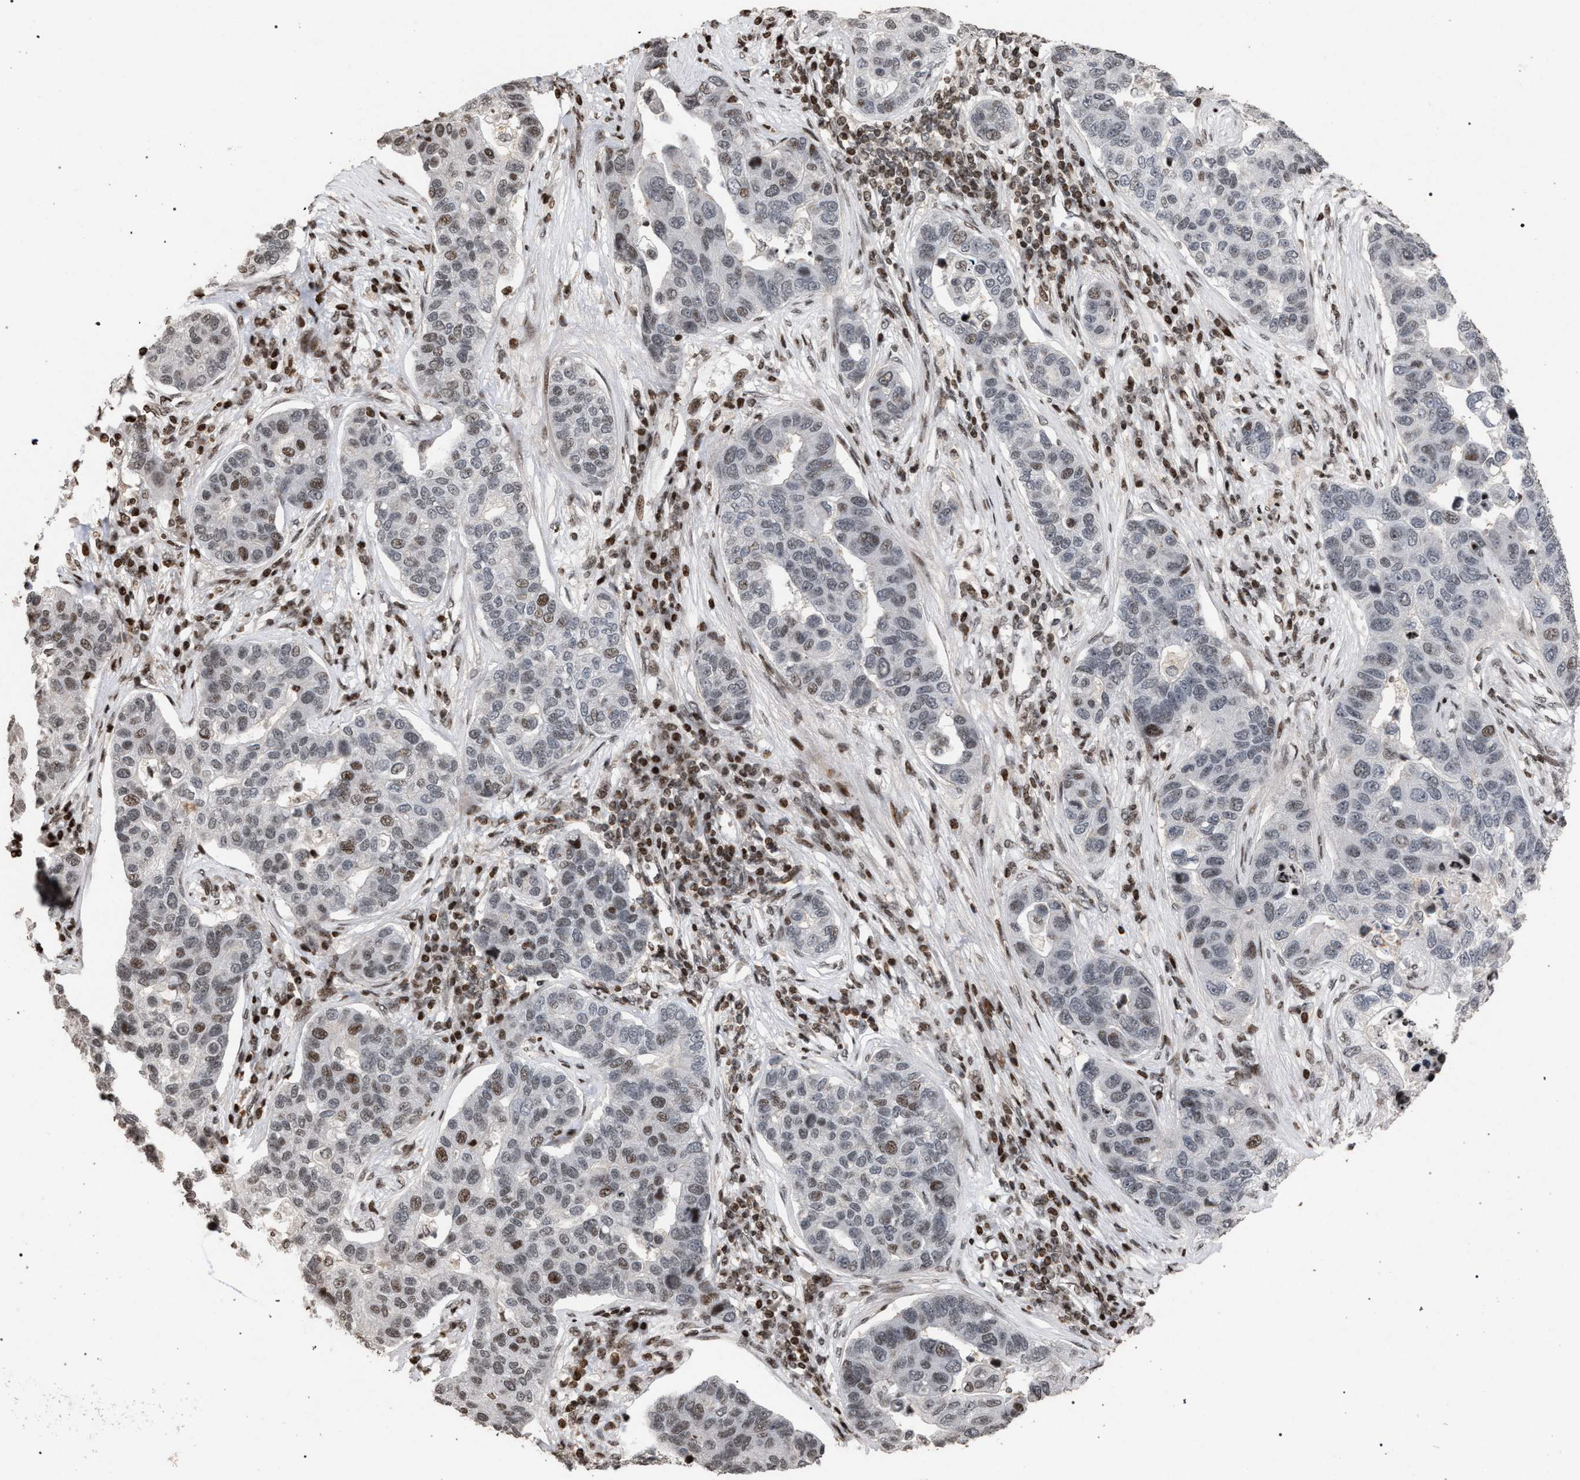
{"staining": {"intensity": "moderate", "quantity": "25%-75%", "location": "nuclear"}, "tissue": "pancreatic cancer", "cell_type": "Tumor cells", "image_type": "cancer", "snomed": [{"axis": "morphology", "description": "Adenocarcinoma, NOS"}, {"axis": "topography", "description": "Pancreas"}], "caption": "Protein staining by immunohistochemistry (IHC) shows moderate nuclear staining in approximately 25%-75% of tumor cells in pancreatic cancer (adenocarcinoma). Using DAB (3,3'-diaminobenzidine) (brown) and hematoxylin (blue) stains, captured at high magnification using brightfield microscopy.", "gene": "FOXD3", "patient": {"sex": "female", "age": 61}}